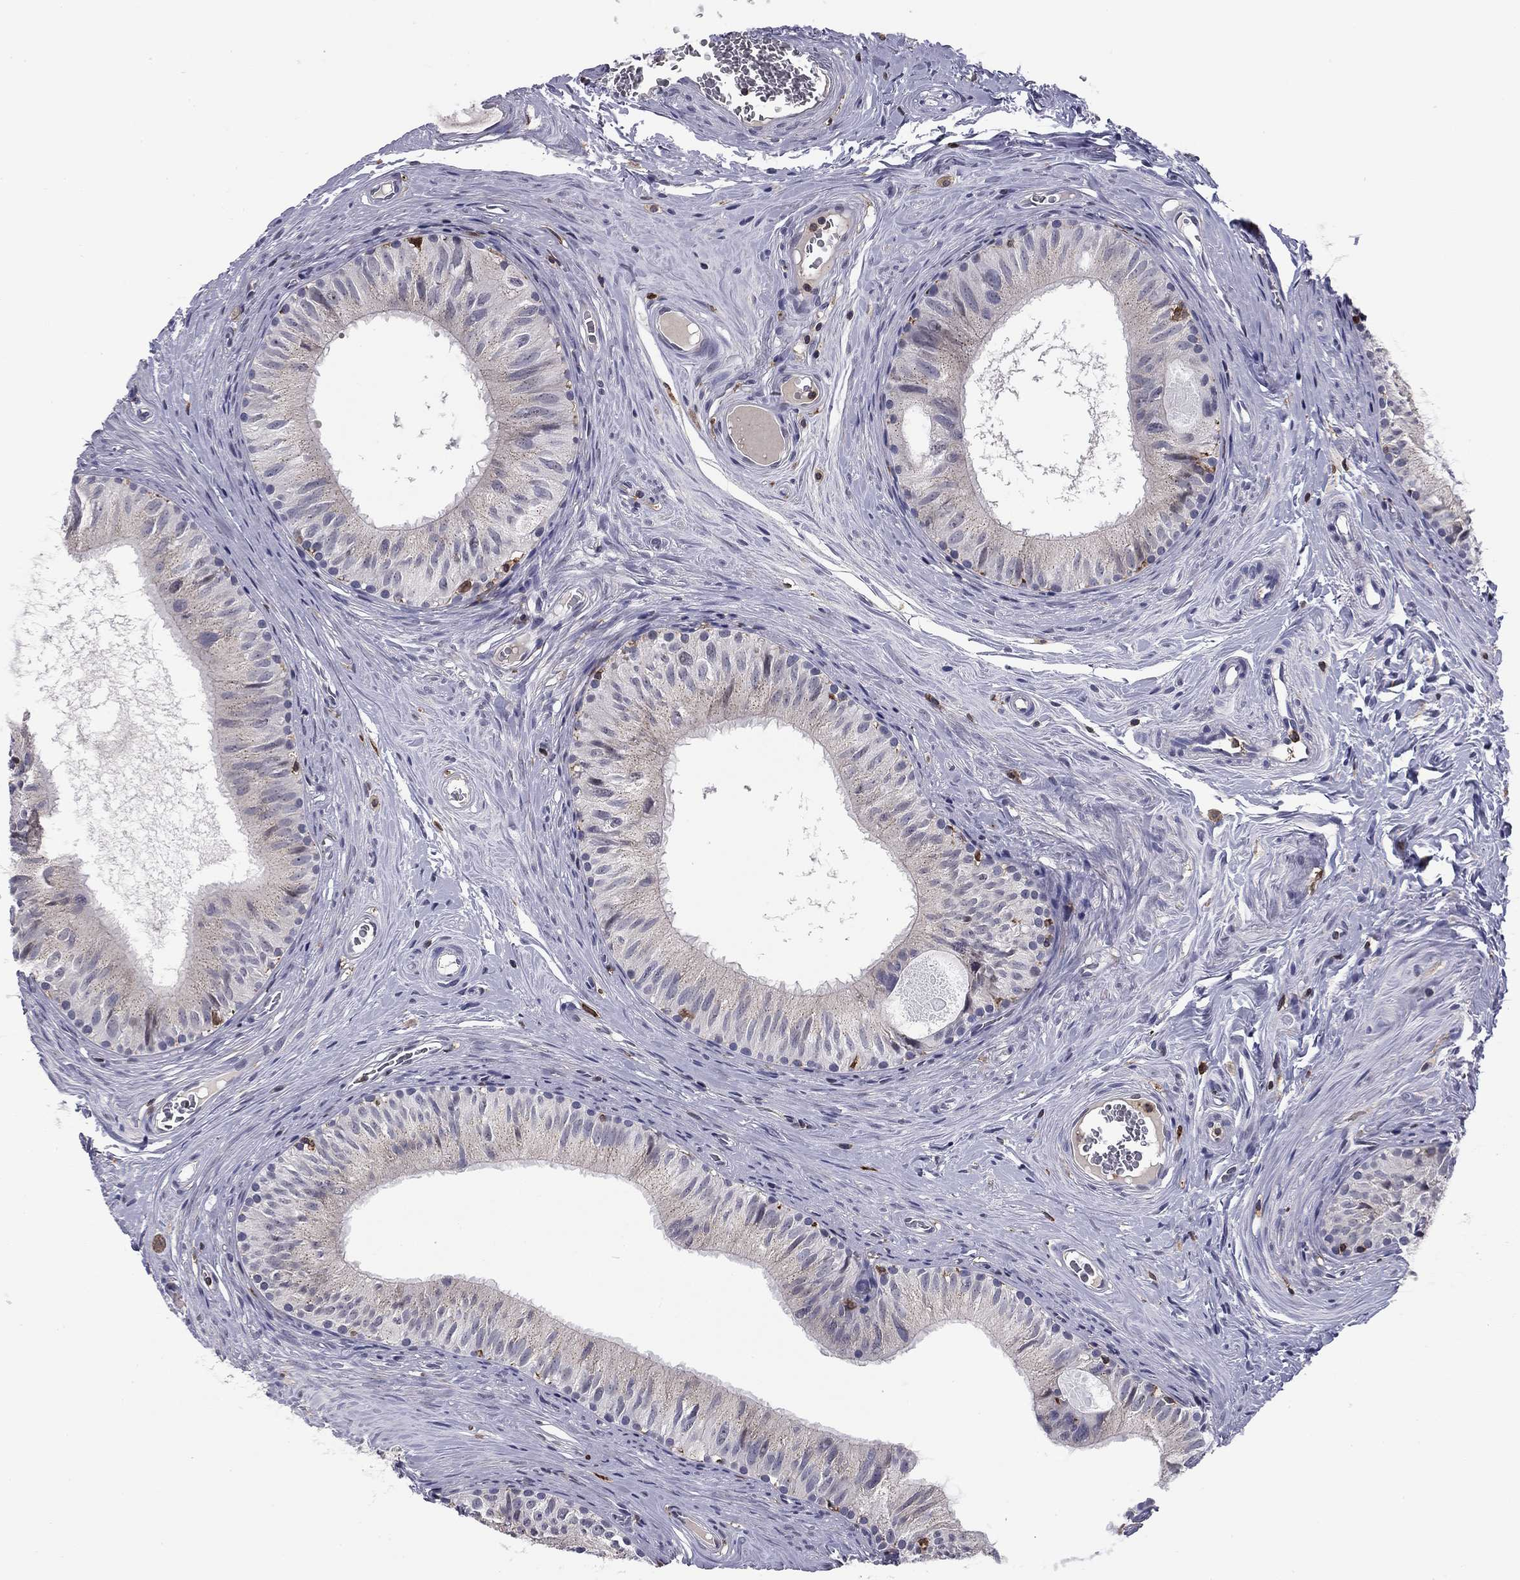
{"staining": {"intensity": "negative", "quantity": "none", "location": "none"}, "tissue": "epididymis", "cell_type": "Glandular cells", "image_type": "normal", "snomed": [{"axis": "morphology", "description": "Normal tissue, NOS"}, {"axis": "topography", "description": "Epididymis"}], "caption": "This is a photomicrograph of immunohistochemistry (IHC) staining of unremarkable epididymis, which shows no expression in glandular cells. (Stains: DAB (3,3'-diaminobenzidine) immunohistochemistry with hematoxylin counter stain, Microscopy: brightfield microscopy at high magnification).", "gene": "PLCB2", "patient": {"sex": "male", "age": 52}}